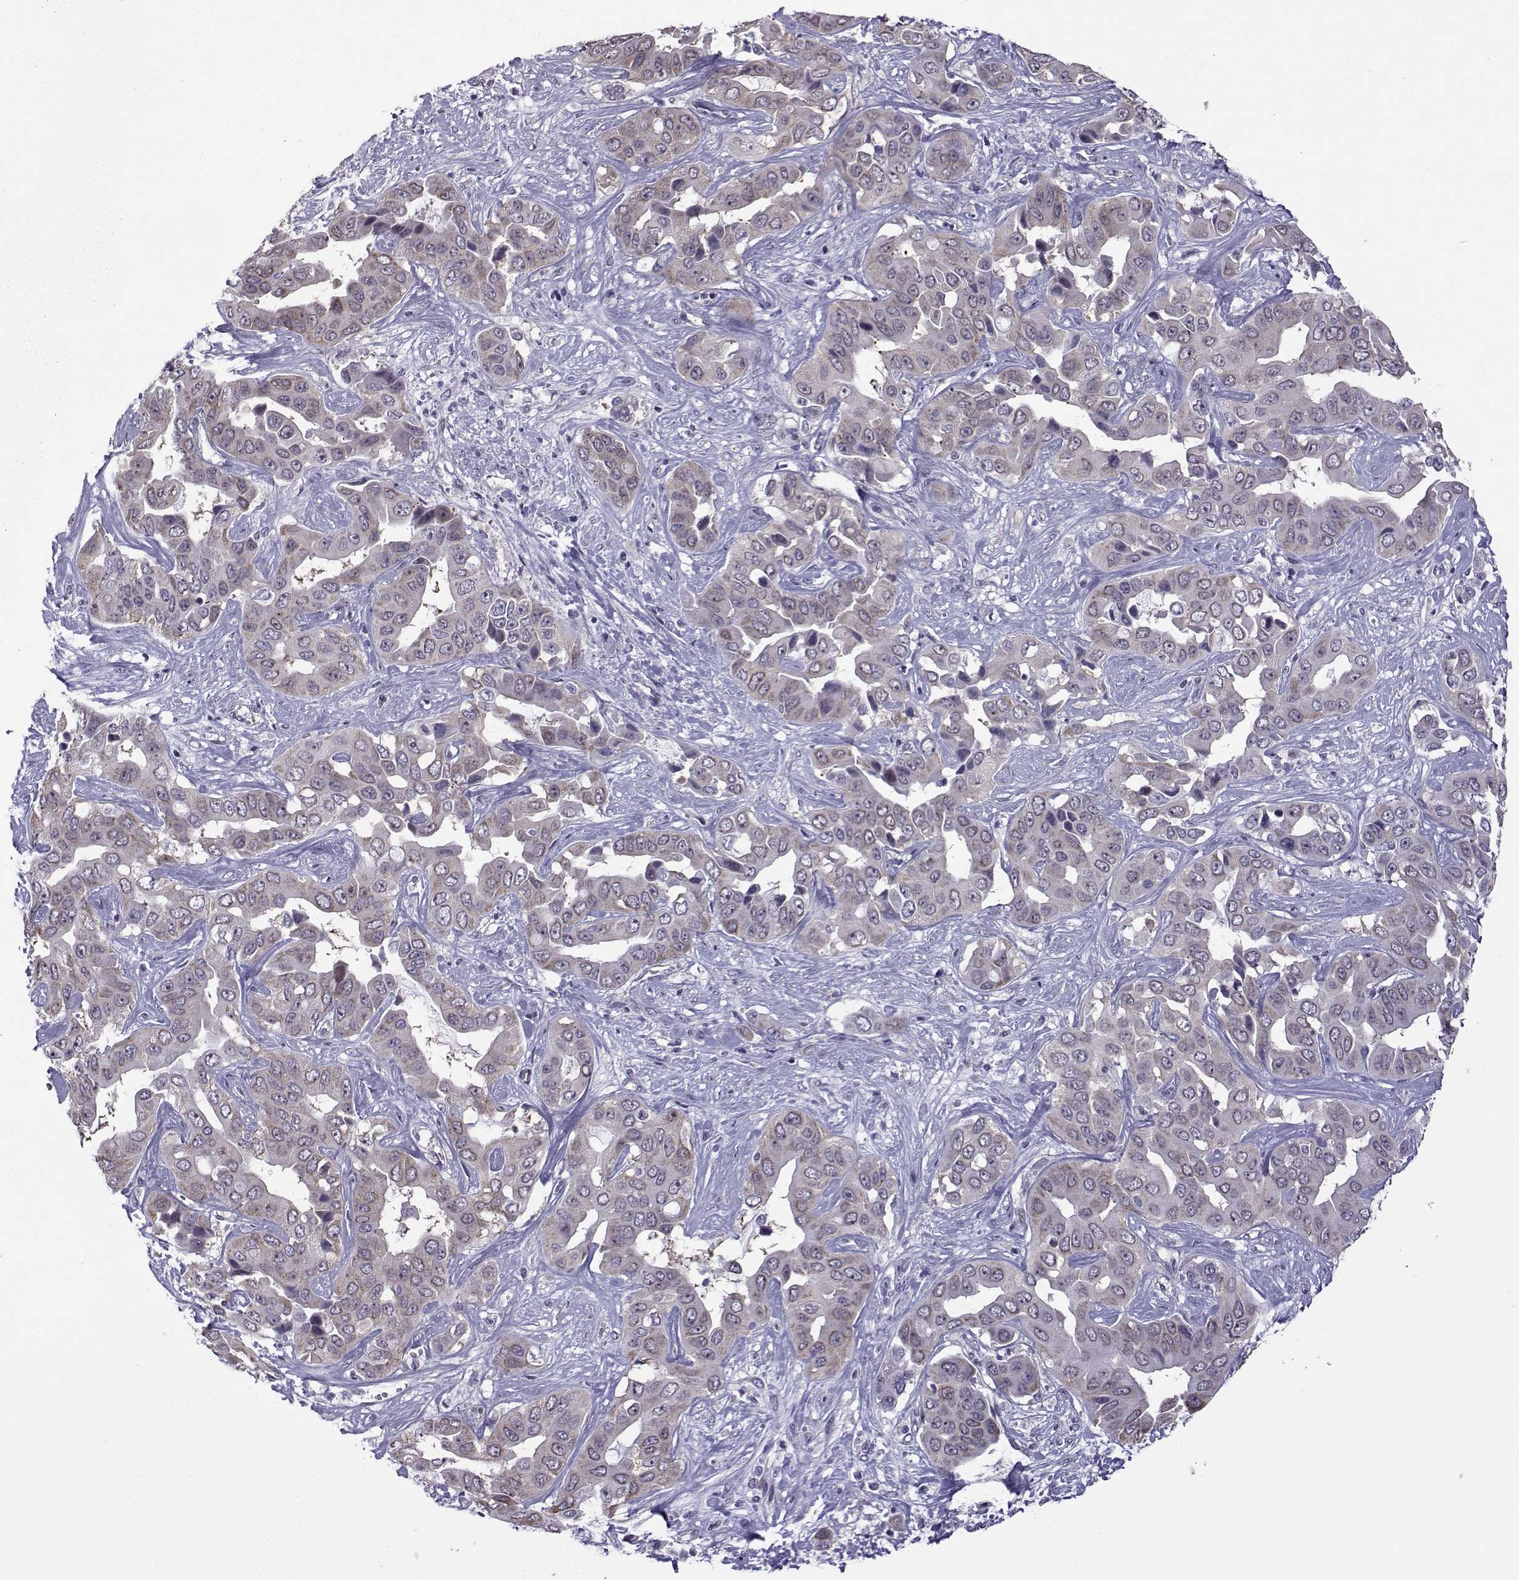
{"staining": {"intensity": "weak", "quantity": "25%-75%", "location": "cytoplasmic/membranous"}, "tissue": "liver cancer", "cell_type": "Tumor cells", "image_type": "cancer", "snomed": [{"axis": "morphology", "description": "Cholangiocarcinoma"}, {"axis": "topography", "description": "Liver"}], "caption": "Immunohistochemical staining of human liver cancer (cholangiocarcinoma) exhibits low levels of weak cytoplasmic/membranous staining in about 25%-75% of tumor cells.", "gene": "FGF3", "patient": {"sex": "female", "age": 52}}